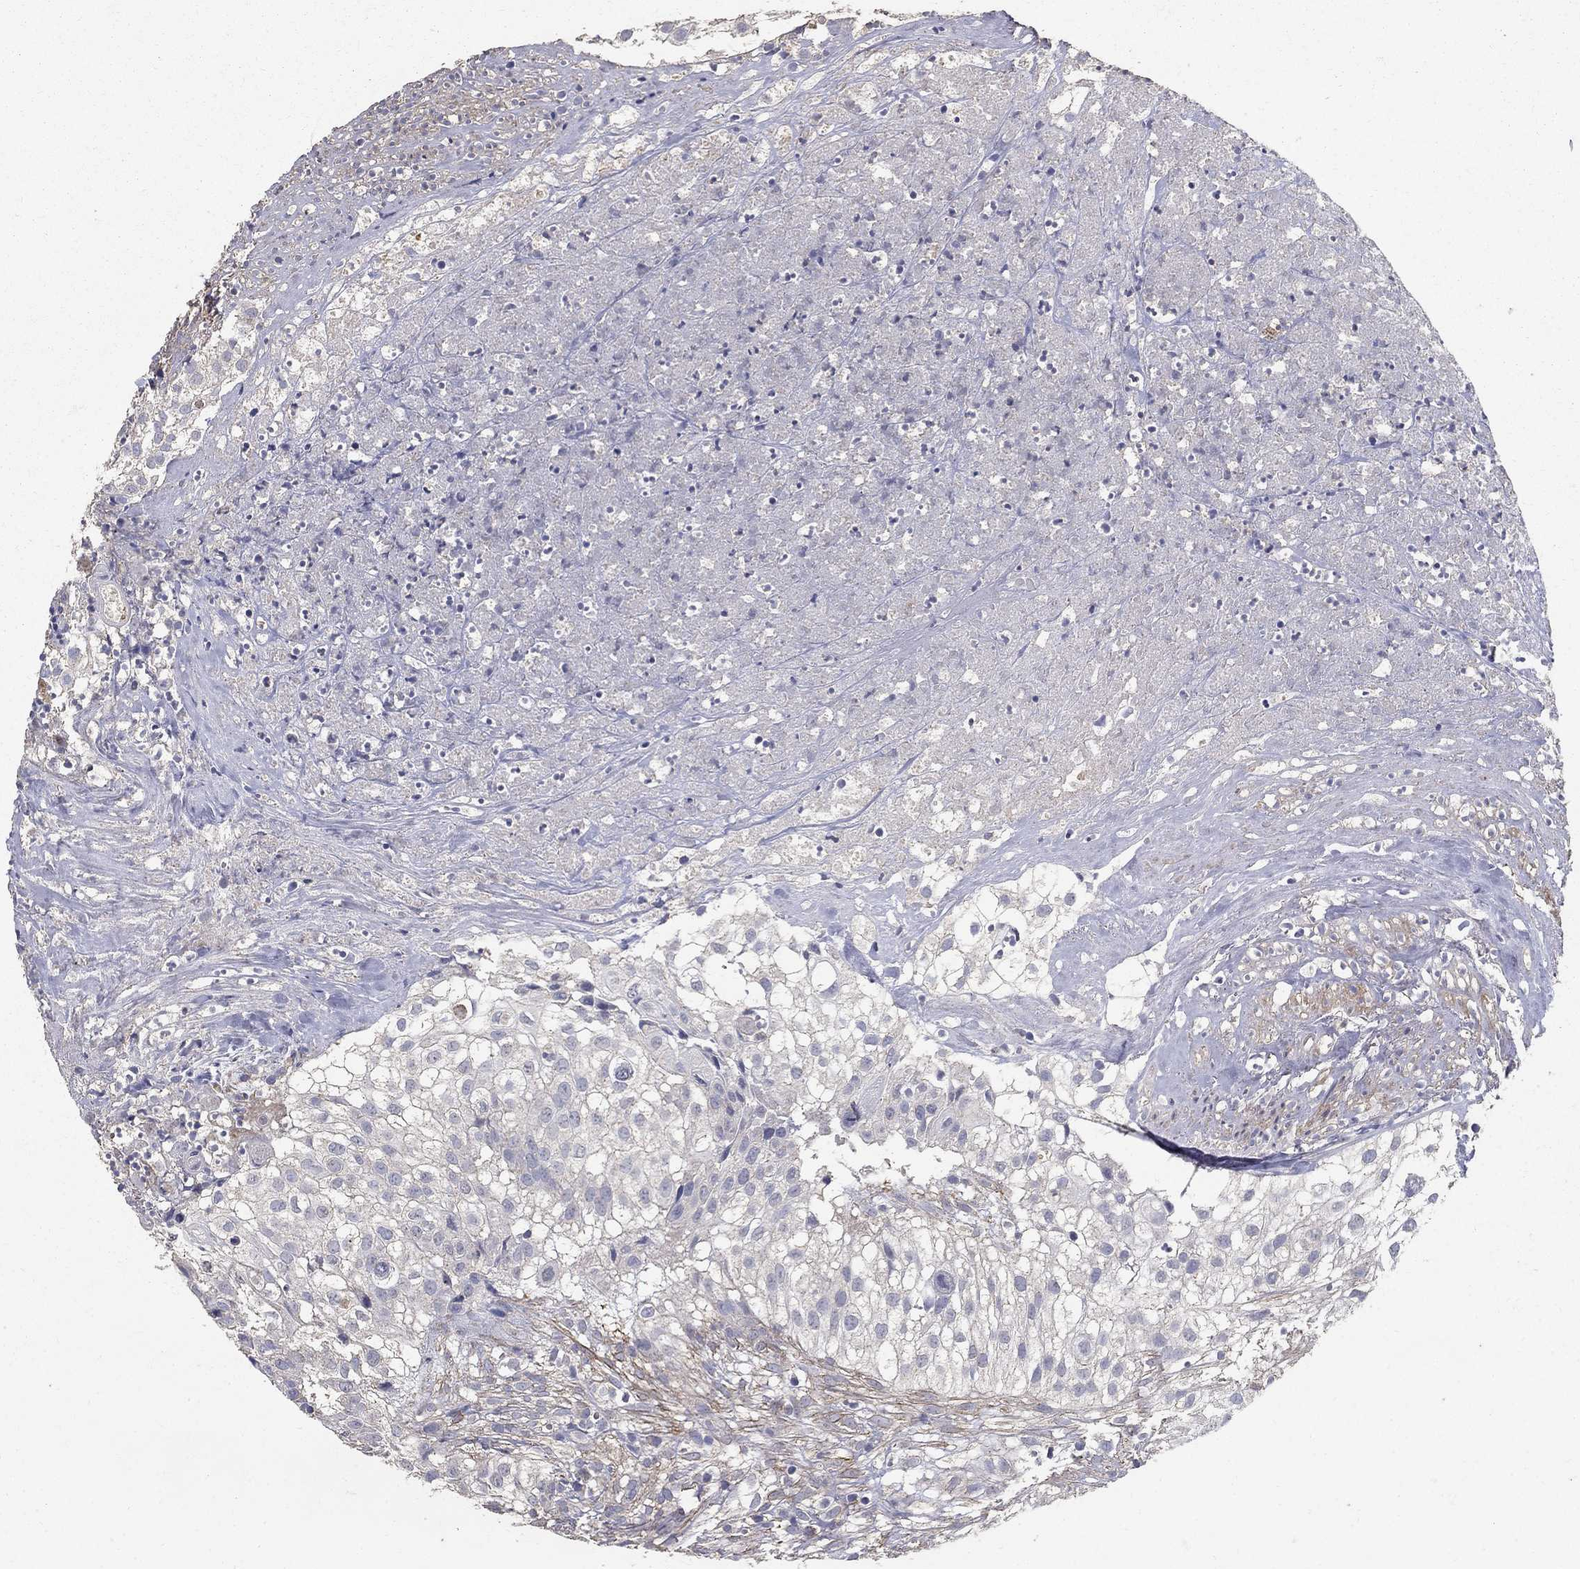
{"staining": {"intensity": "negative", "quantity": "none", "location": "none"}, "tissue": "urothelial cancer", "cell_type": "Tumor cells", "image_type": "cancer", "snomed": [{"axis": "morphology", "description": "Urothelial carcinoma, High grade"}, {"axis": "topography", "description": "Urinary bladder"}], "caption": "Protein analysis of high-grade urothelial carcinoma exhibits no significant staining in tumor cells.", "gene": "MPP2", "patient": {"sex": "female", "age": 79}}